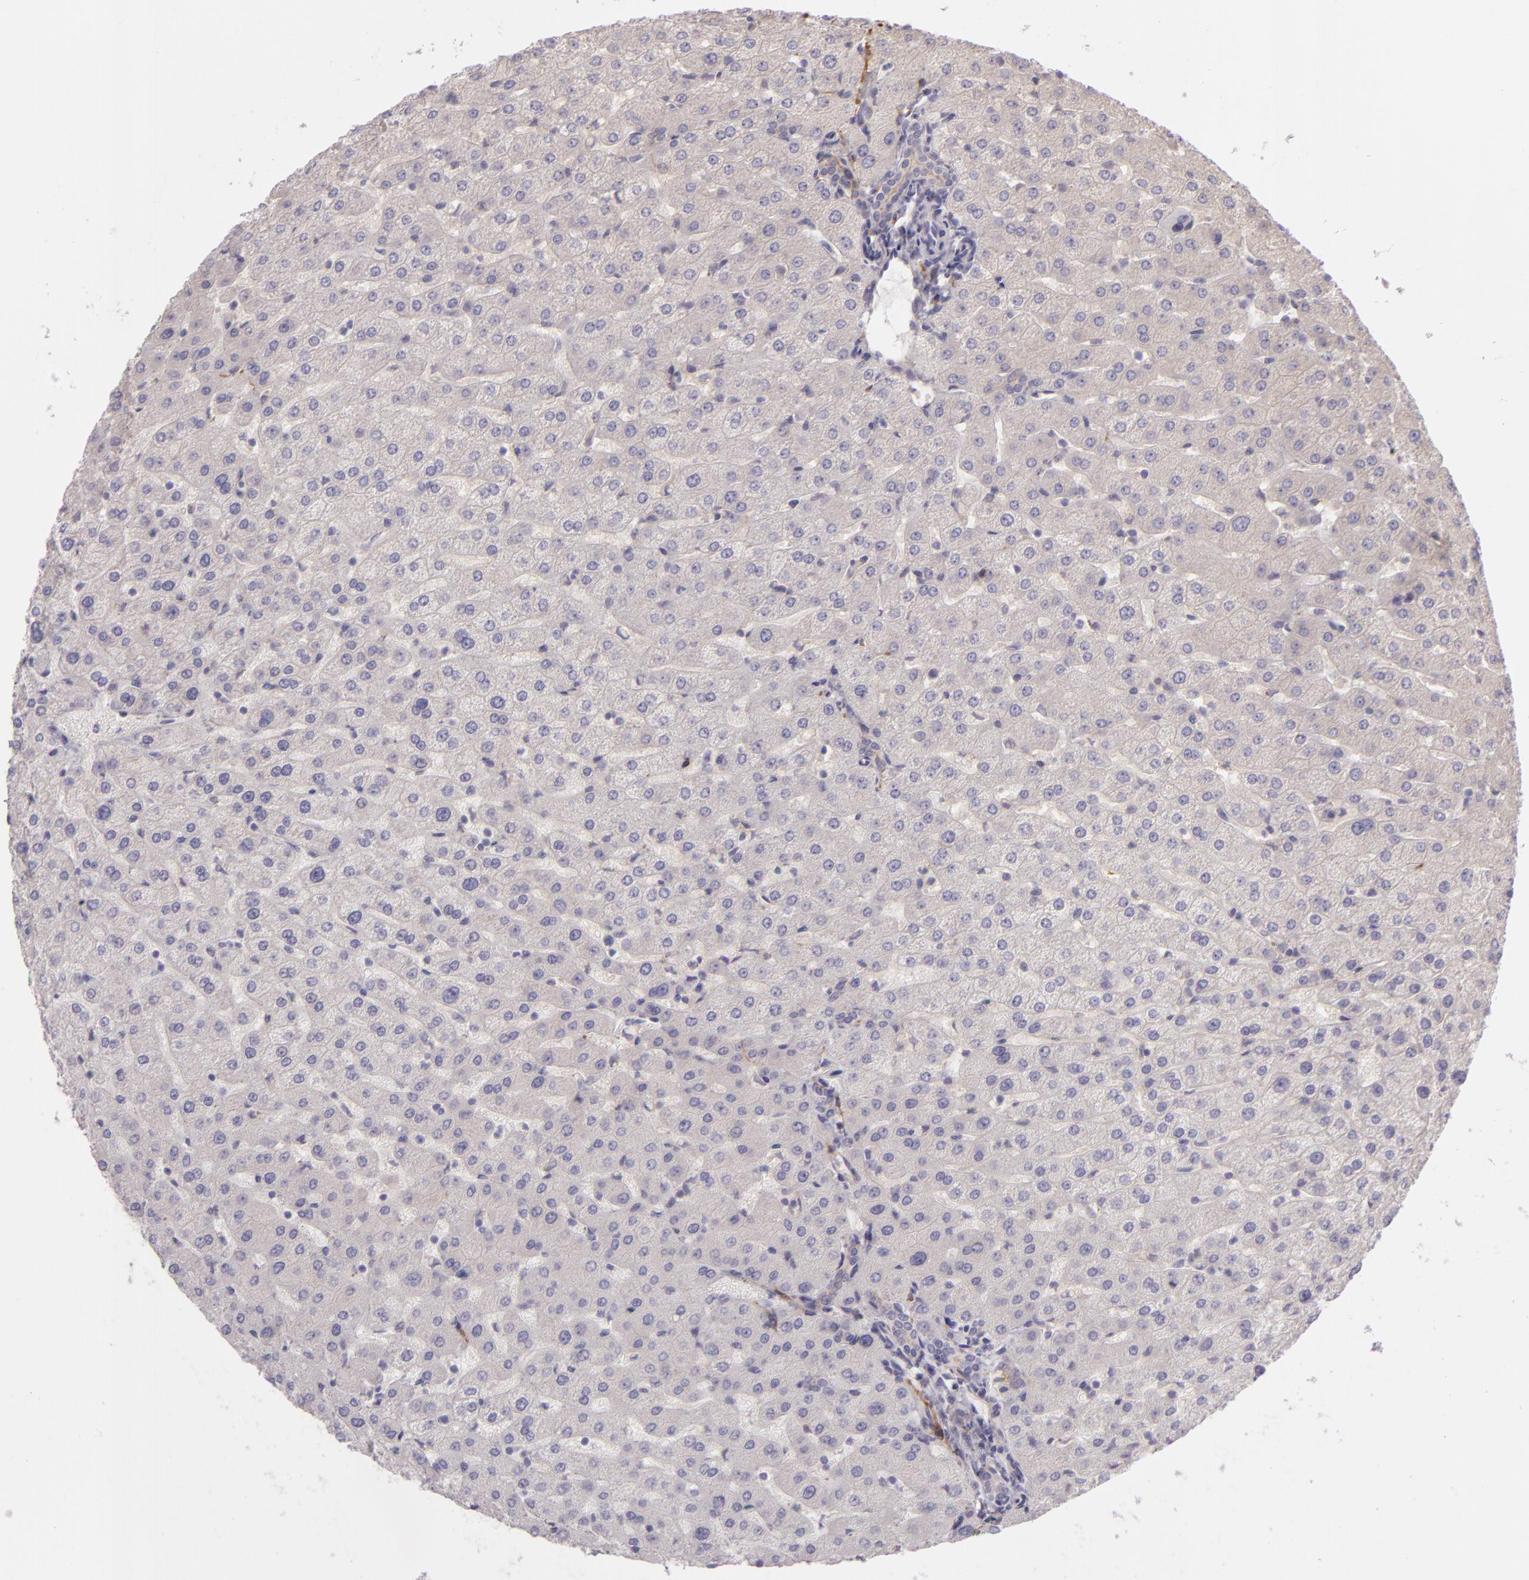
{"staining": {"intensity": "negative", "quantity": "none", "location": "none"}, "tissue": "liver", "cell_type": "Cholangiocytes", "image_type": "normal", "snomed": [{"axis": "morphology", "description": "Normal tissue, NOS"}, {"axis": "morphology", "description": "Fibrosis, NOS"}, {"axis": "topography", "description": "Liver"}], "caption": "Cholangiocytes show no significant expression in unremarkable liver. (DAB (3,3'-diaminobenzidine) IHC with hematoxylin counter stain).", "gene": "ZC3H7B", "patient": {"sex": "female", "age": 29}}